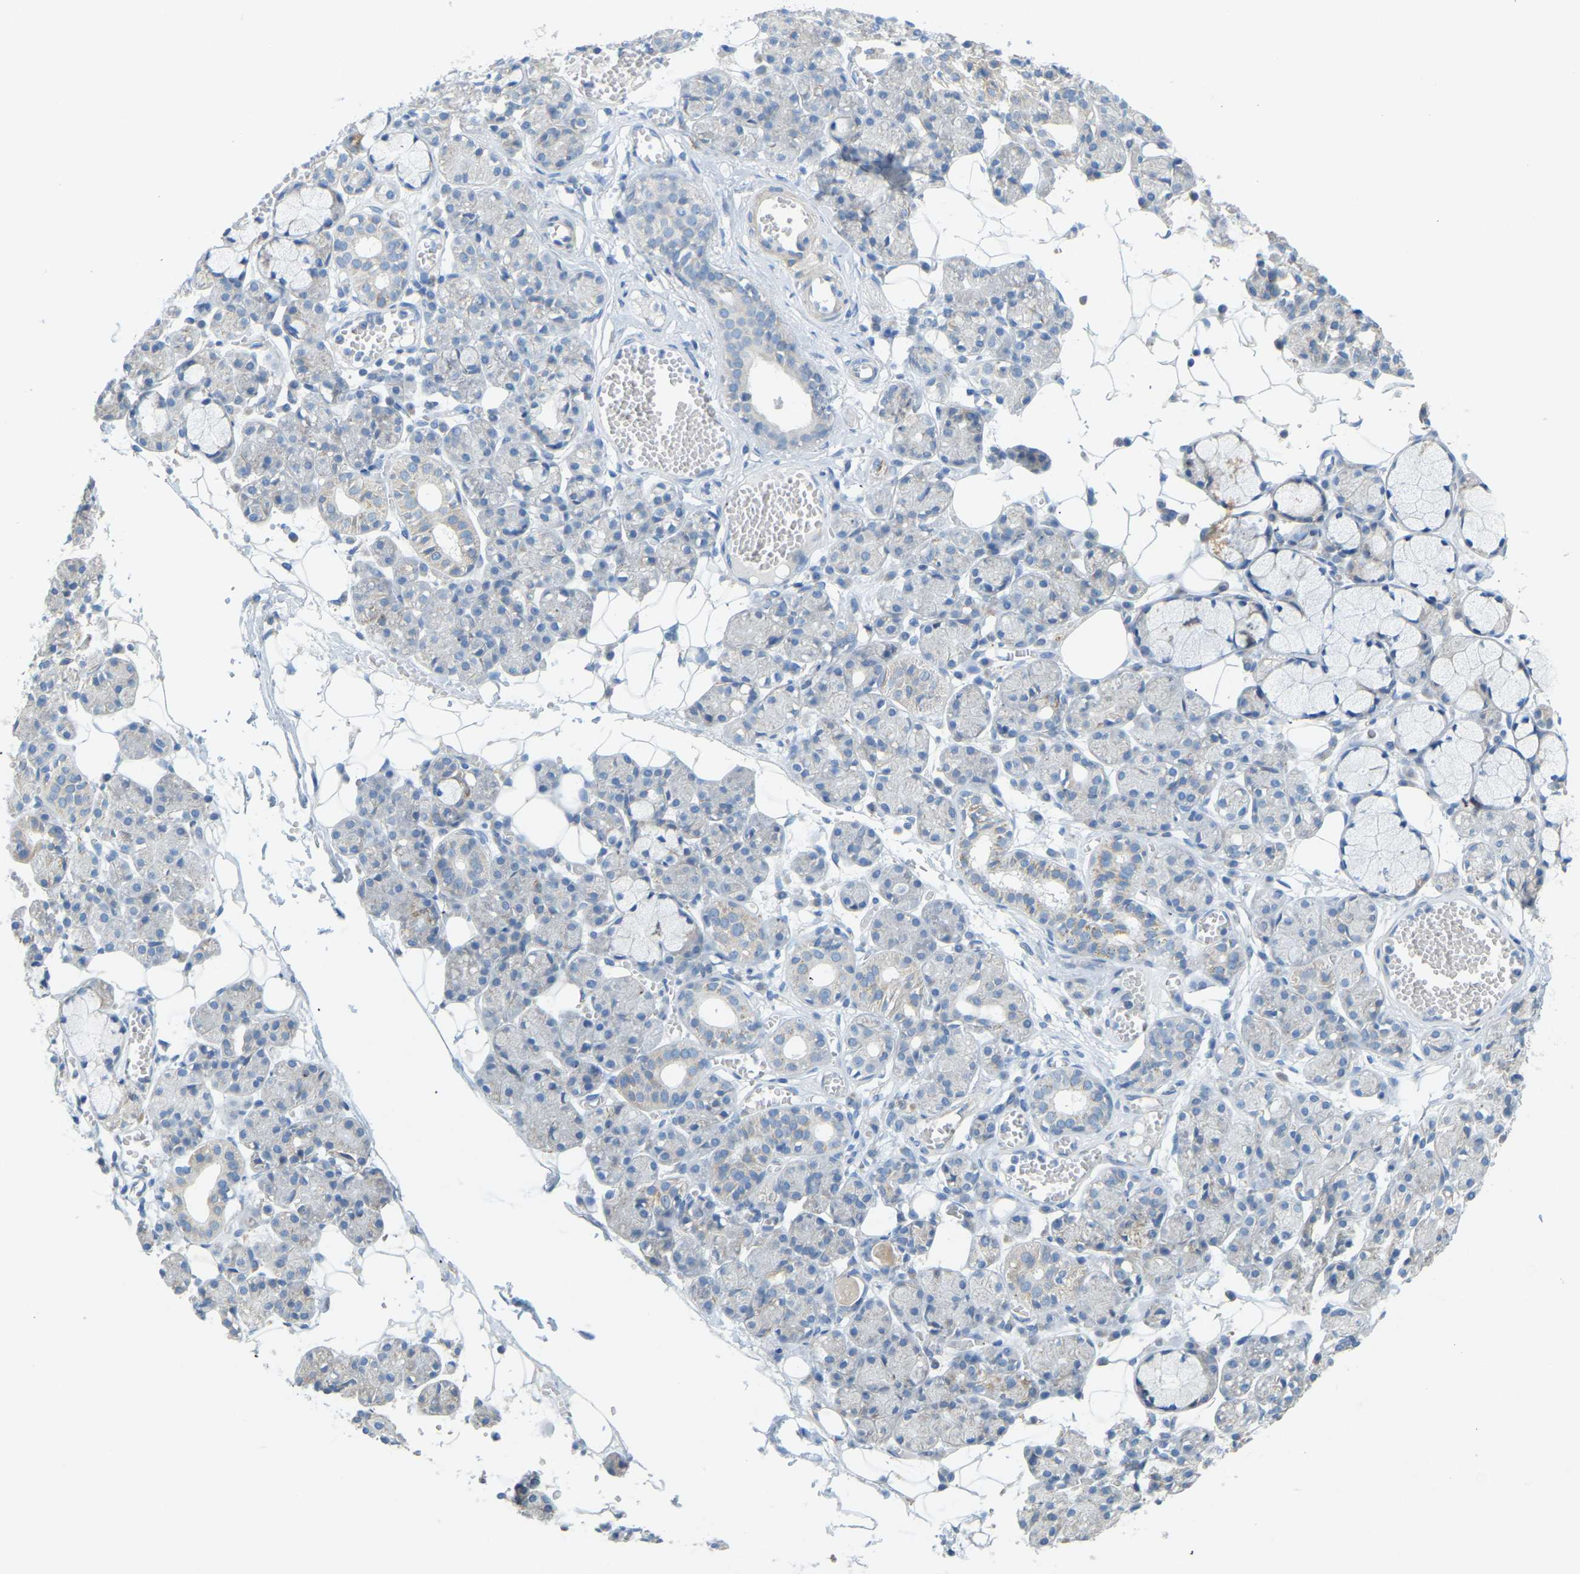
{"staining": {"intensity": "weak", "quantity": "<25%", "location": "cytoplasmic/membranous"}, "tissue": "salivary gland", "cell_type": "Glandular cells", "image_type": "normal", "snomed": [{"axis": "morphology", "description": "Normal tissue, NOS"}, {"axis": "topography", "description": "Salivary gland"}], "caption": "This is an IHC micrograph of normal salivary gland. There is no positivity in glandular cells.", "gene": "GDA", "patient": {"sex": "male", "age": 63}}